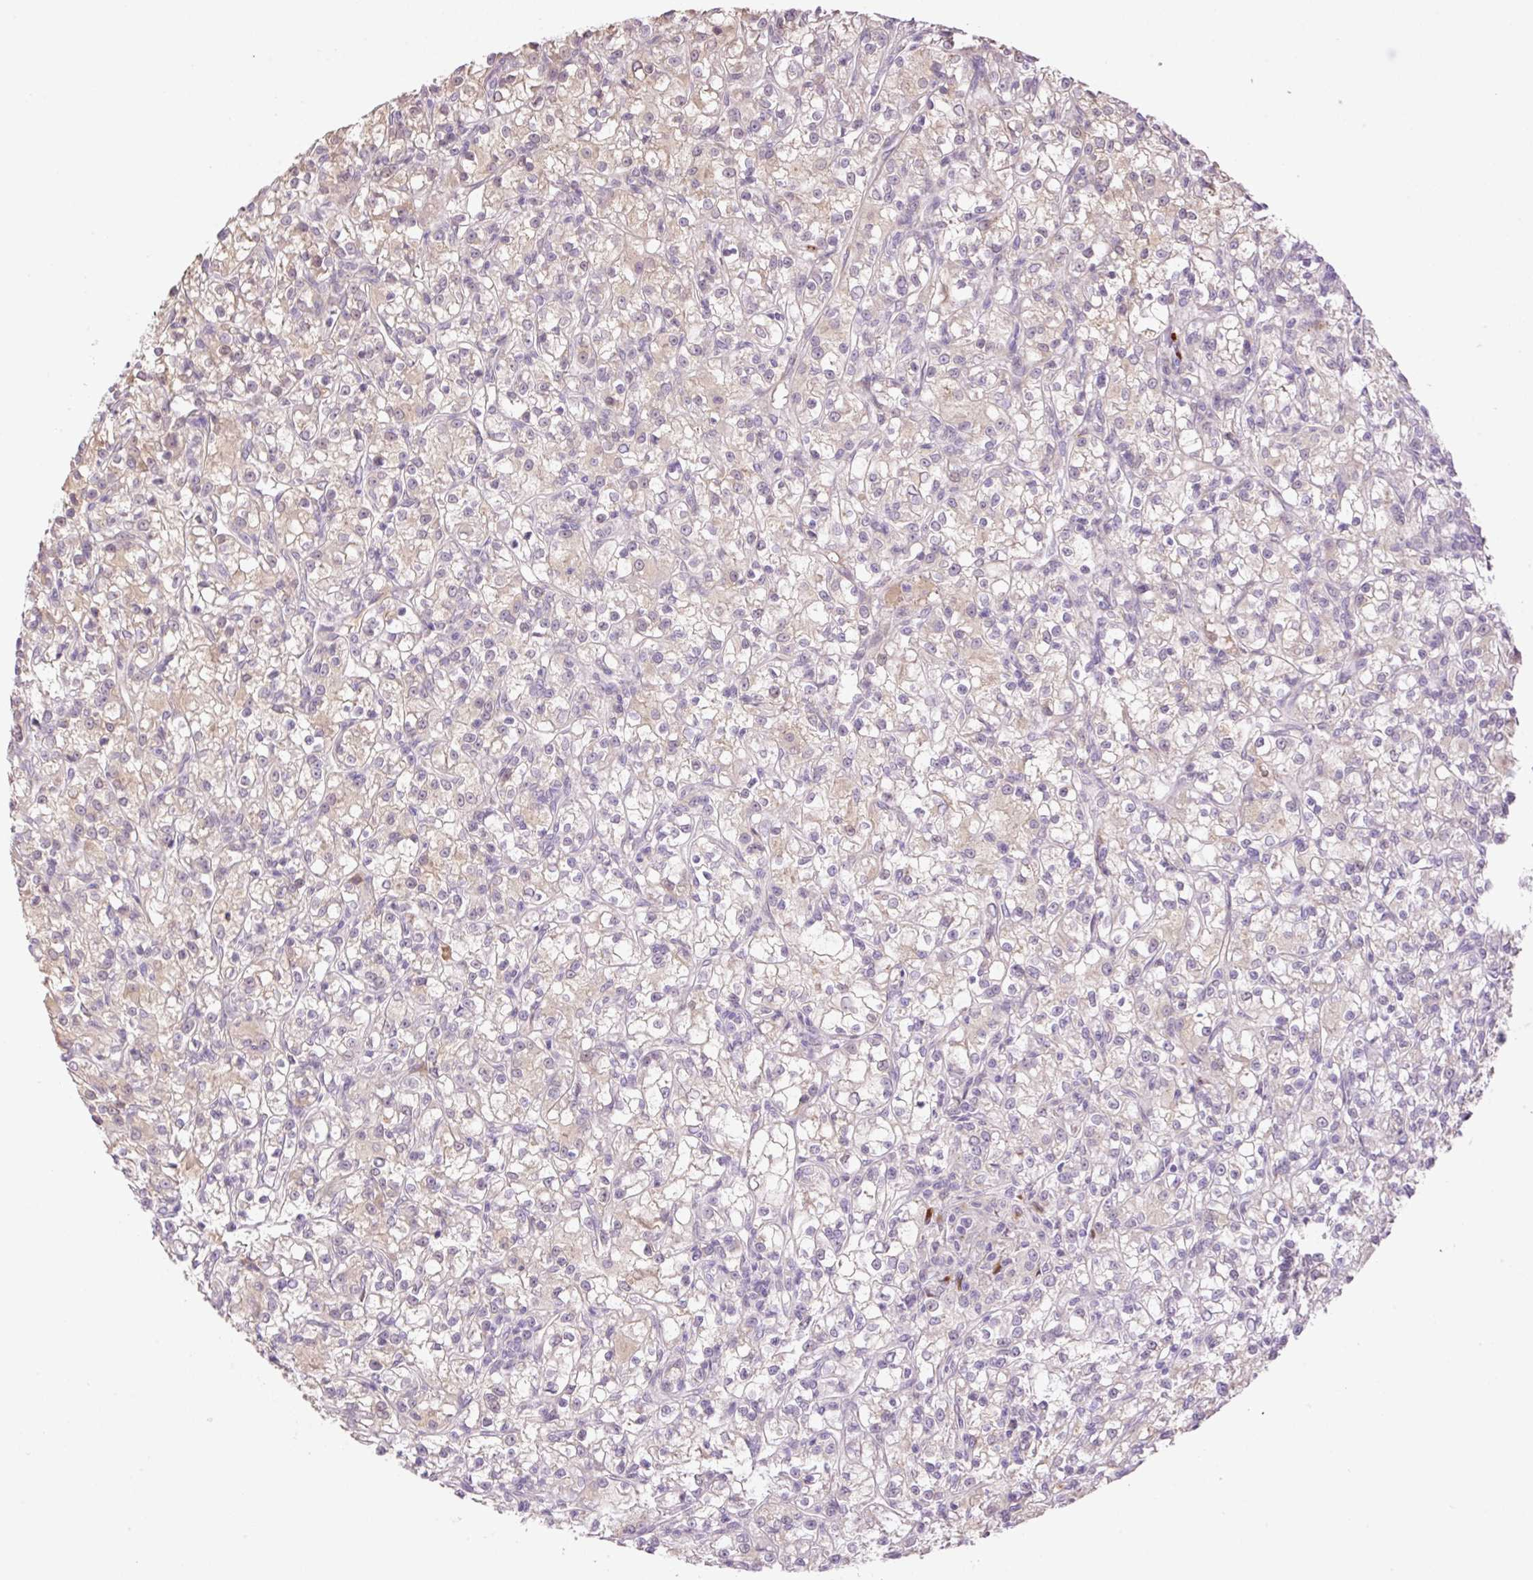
{"staining": {"intensity": "weak", "quantity": "25%-75%", "location": "cytoplasmic/membranous"}, "tissue": "renal cancer", "cell_type": "Tumor cells", "image_type": "cancer", "snomed": [{"axis": "morphology", "description": "Adenocarcinoma, NOS"}, {"axis": "topography", "description": "Kidney"}], "caption": "The micrograph exhibits a brown stain indicating the presence of a protein in the cytoplasmic/membranous of tumor cells in renal cancer.", "gene": "HABP4", "patient": {"sex": "female", "age": 59}}